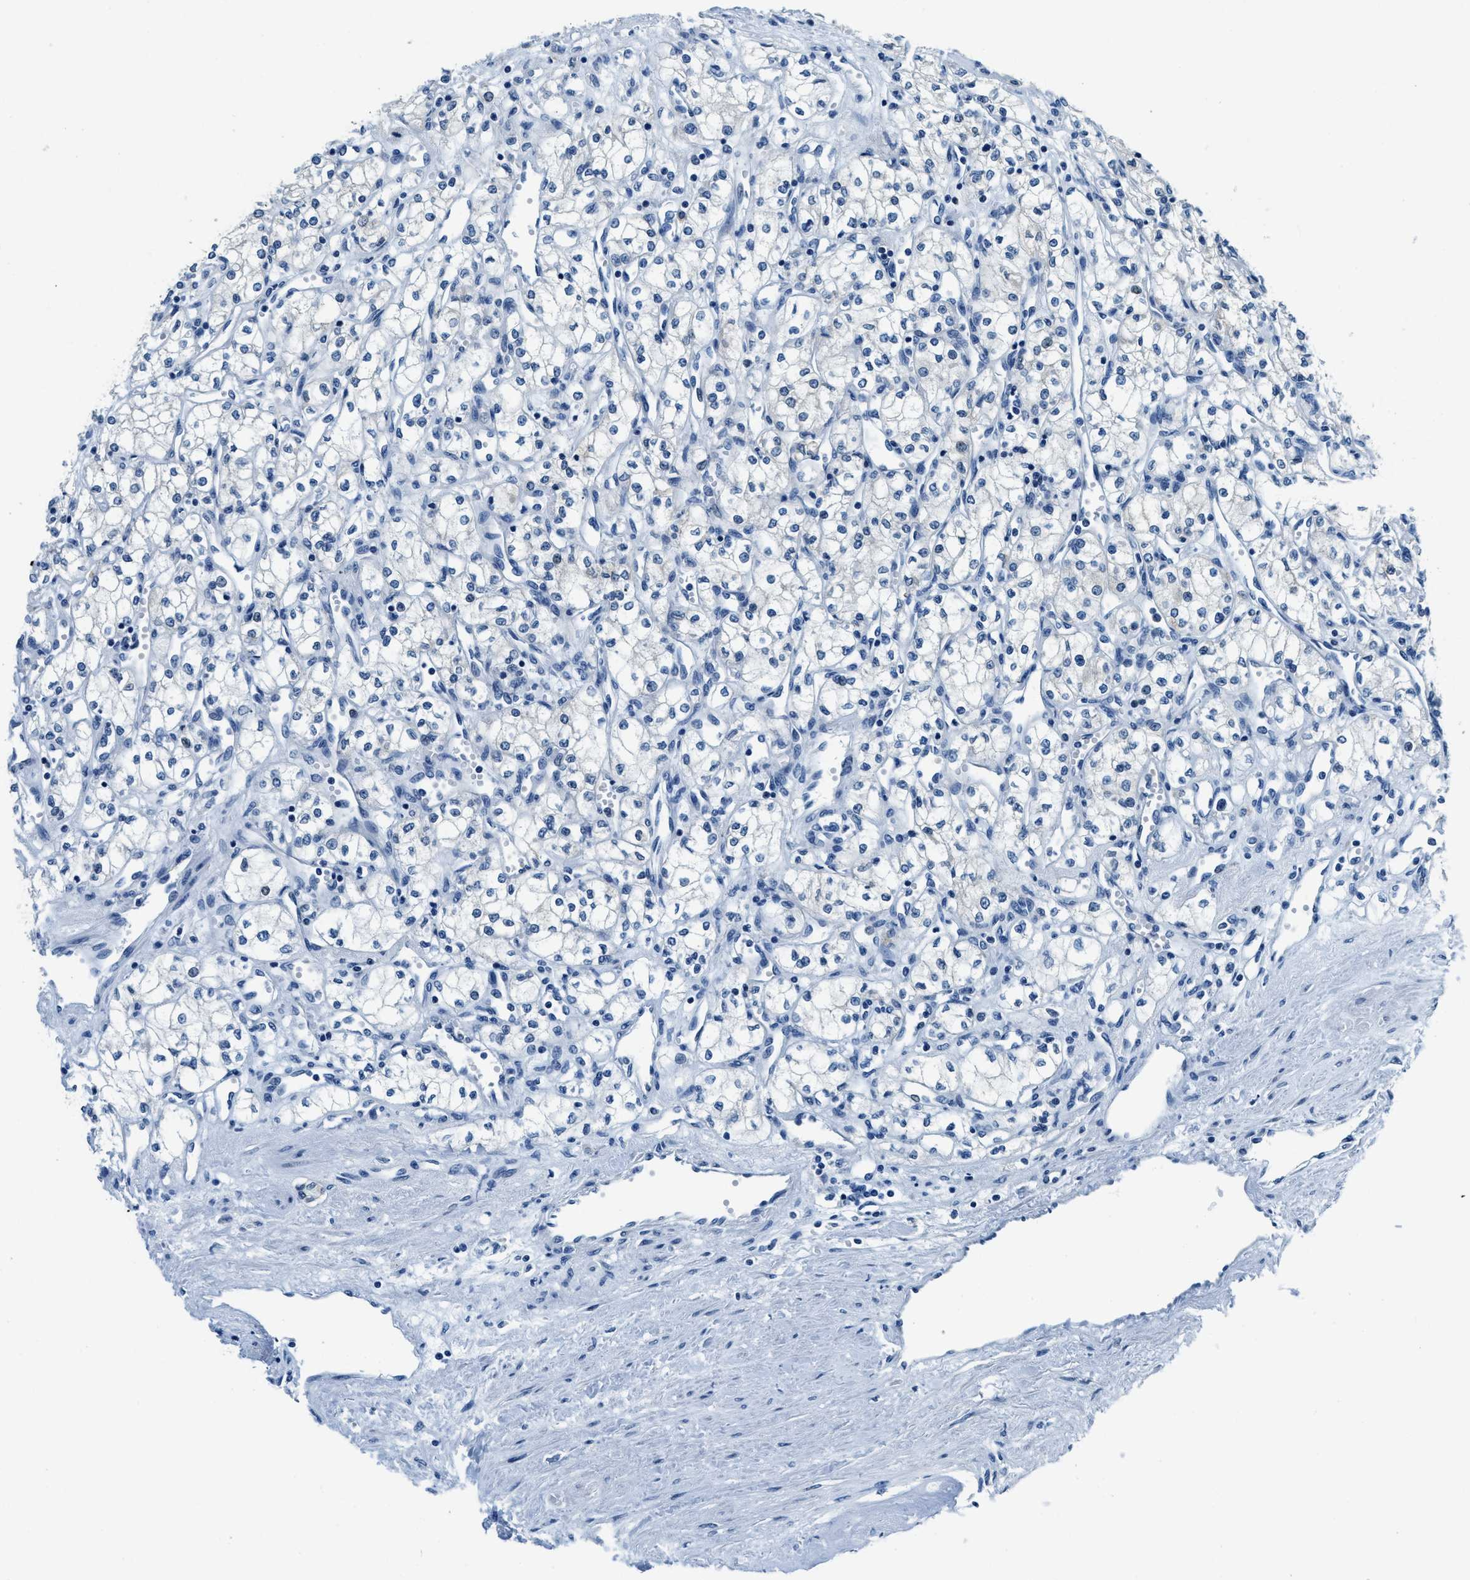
{"staining": {"intensity": "negative", "quantity": "none", "location": "none"}, "tissue": "renal cancer", "cell_type": "Tumor cells", "image_type": "cancer", "snomed": [{"axis": "morphology", "description": "Adenocarcinoma, NOS"}, {"axis": "topography", "description": "Kidney"}], "caption": "Tumor cells are negative for brown protein staining in renal cancer.", "gene": "UBAC2", "patient": {"sex": "male", "age": 59}}